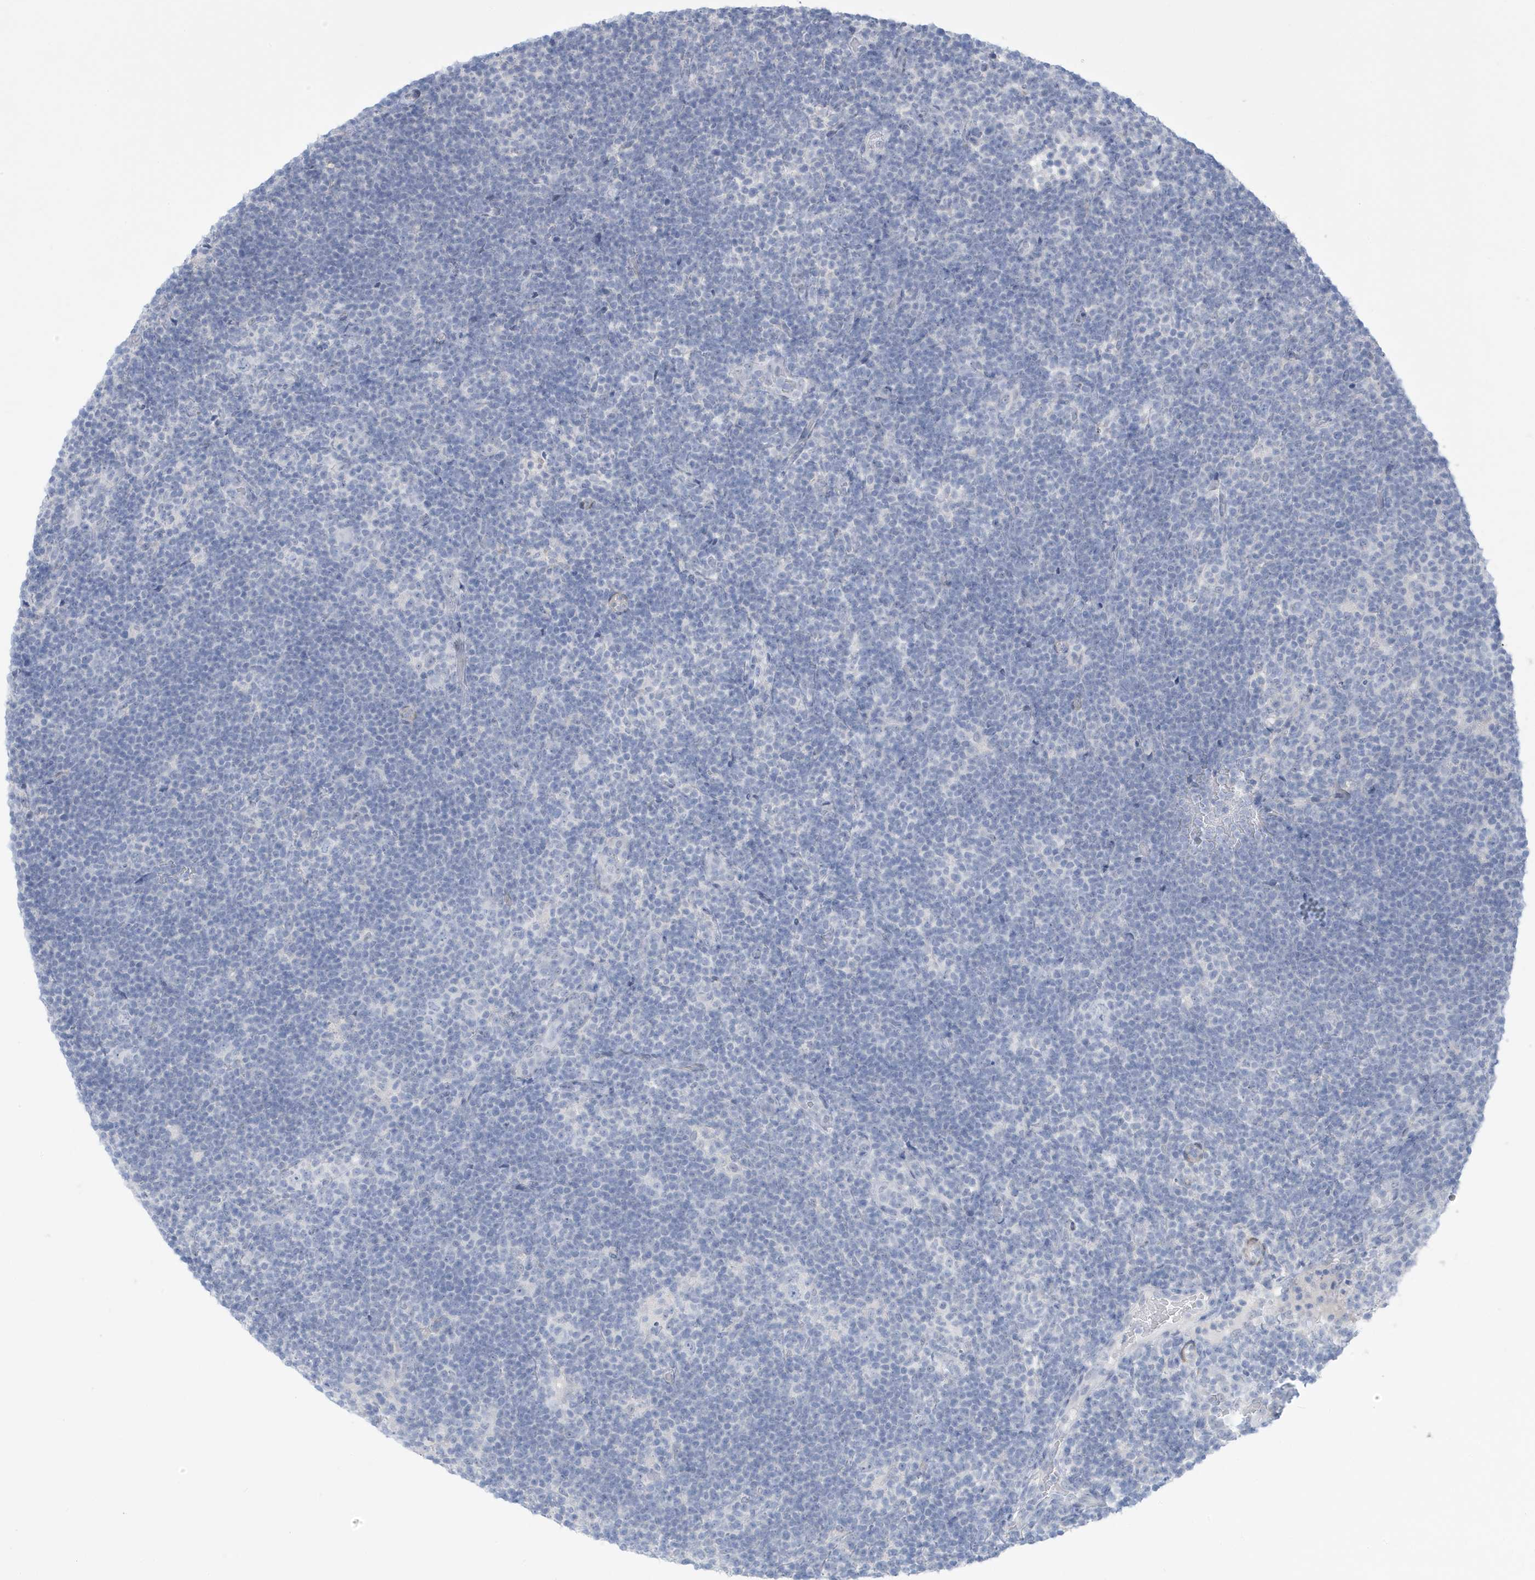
{"staining": {"intensity": "negative", "quantity": "none", "location": "none"}, "tissue": "lymphoma", "cell_type": "Tumor cells", "image_type": "cancer", "snomed": [{"axis": "morphology", "description": "Hodgkin's disease, NOS"}, {"axis": "topography", "description": "Lymph node"}], "caption": "Micrograph shows no protein positivity in tumor cells of lymphoma tissue.", "gene": "PERM1", "patient": {"sex": "female", "age": 57}}